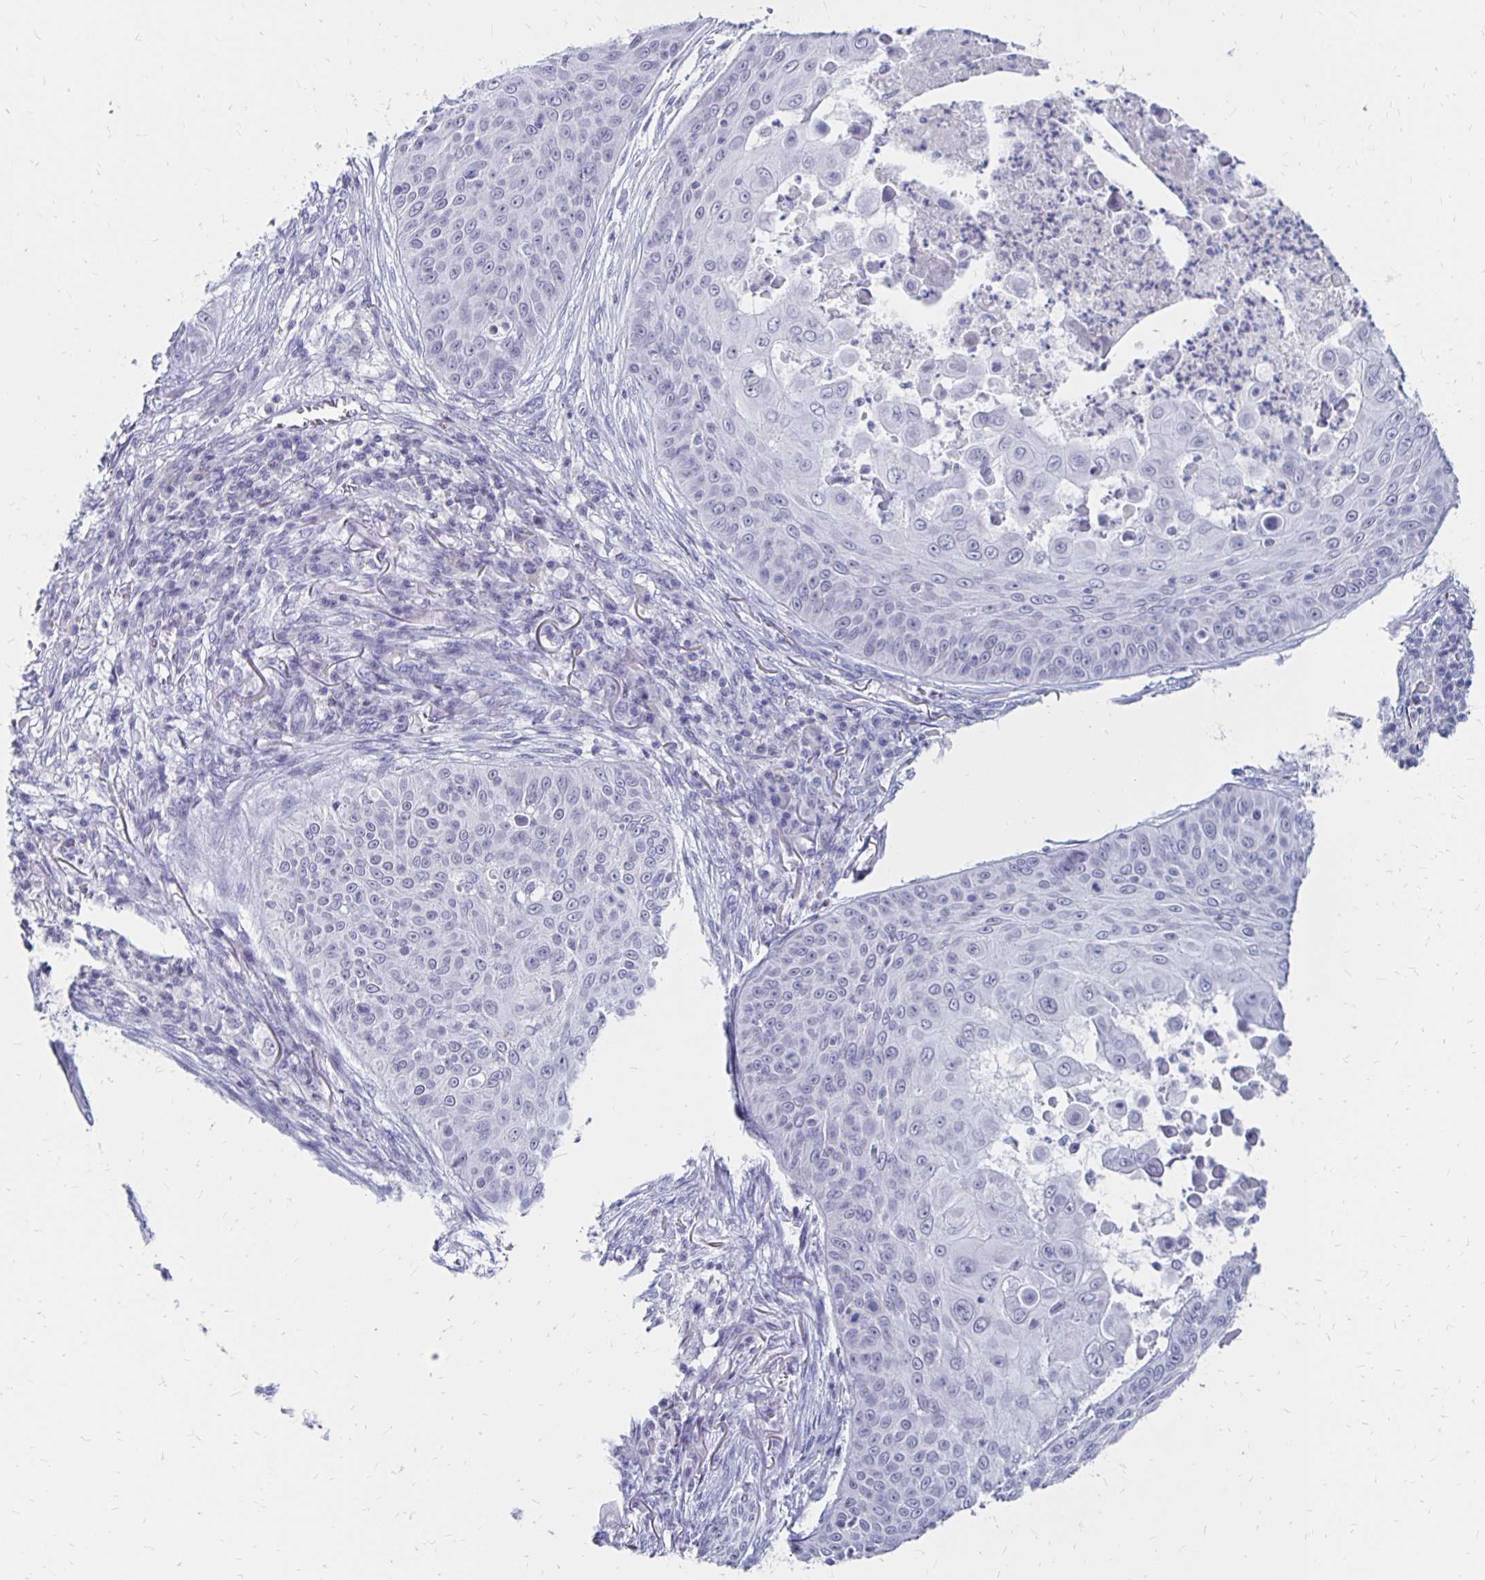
{"staining": {"intensity": "weak", "quantity": "<25%", "location": "nuclear"}, "tissue": "skin cancer", "cell_type": "Tumor cells", "image_type": "cancer", "snomed": [{"axis": "morphology", "description": "Squamous cell carcinoma, NOS"}, {"axis": "topography", "description": "Skin"}], "caption": "This is an immunohistochemistry micrograph of human skin squamous cell carcinoma. There is no expression in tumor cells.", "gene": "SYT2", "patient": {"sex": "male", "age": 82}}